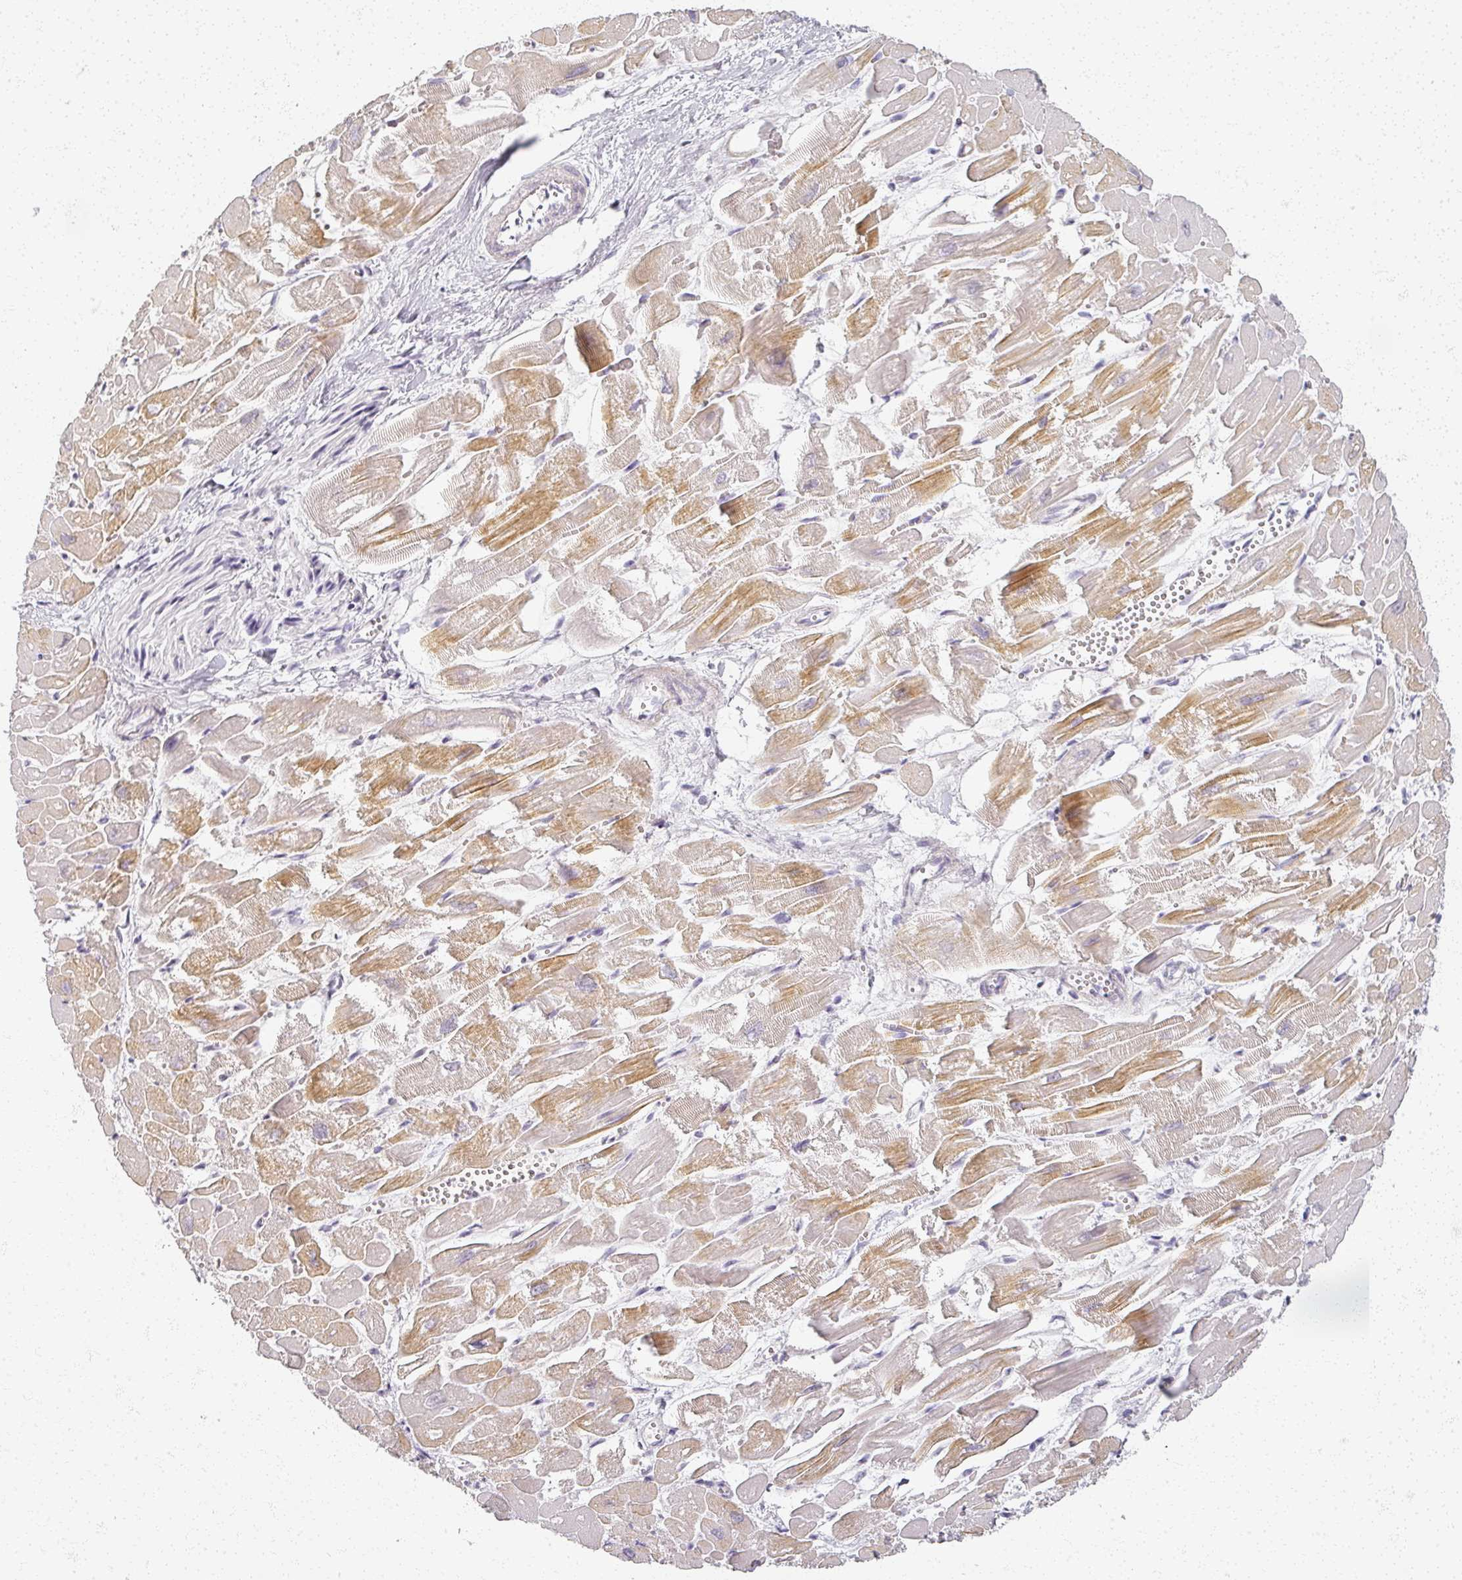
{"staining": {"intensity": "moderate", "quantity": "25%-75%", "location": "cytoplasmic/membranous"}, "tissue": "heart muscle", "cell_type": "Cardiomyocytes", "image_type": "normal", "snomed": [{"axis": "morphology", "description": "Normal tissue, NOS"}, {"axis": "topography", "description": "Heart"}], "caption": "Protein positivity by immunohistochemistry (IHC) displays moderate cytoplasmic/membranous staining in about 25%-75% of cardiomyocytes in unremarkable heart muscle.", "gene": "RFPL2", "patient": {"sex": "male", "age": 54}}